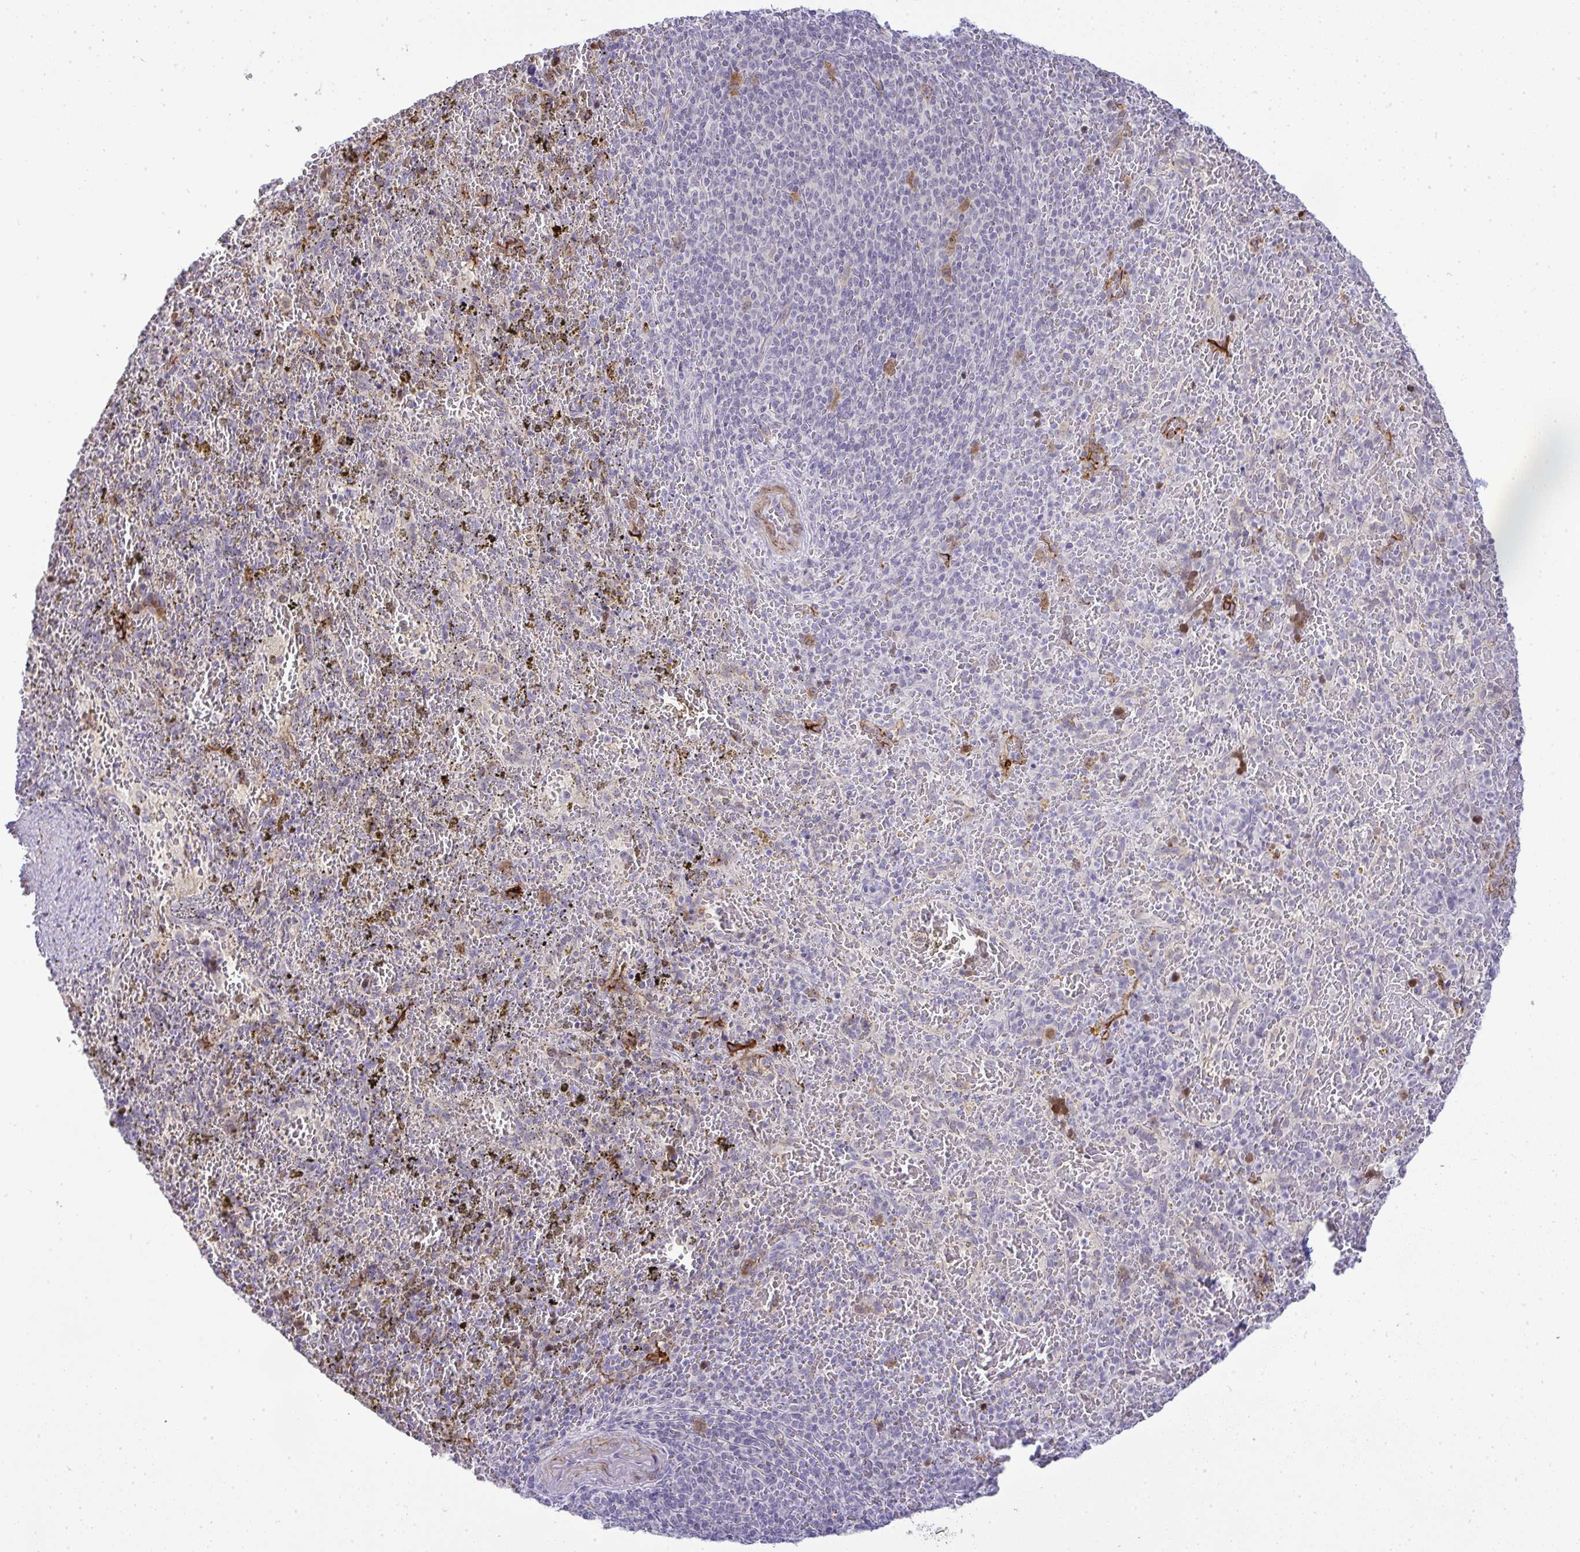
{"staining": {"intensity": "negative", "quantity": "none", "location": "none"}, "tissue": "spleen", "cell_type": "Cells in red pulp", "image_type": "normal", "snomed": [{"axis": "morphology", "description": "Normal tissue, NOS"}, {"axis": "topography", "description": "Spleen"}], "caption": "Immunohistochemical staining of unremarkable human spleen shows no significant staining in cells in red pulp.", "gene": "UBE2S", "patient": {"sex": "female", "age": 50}}